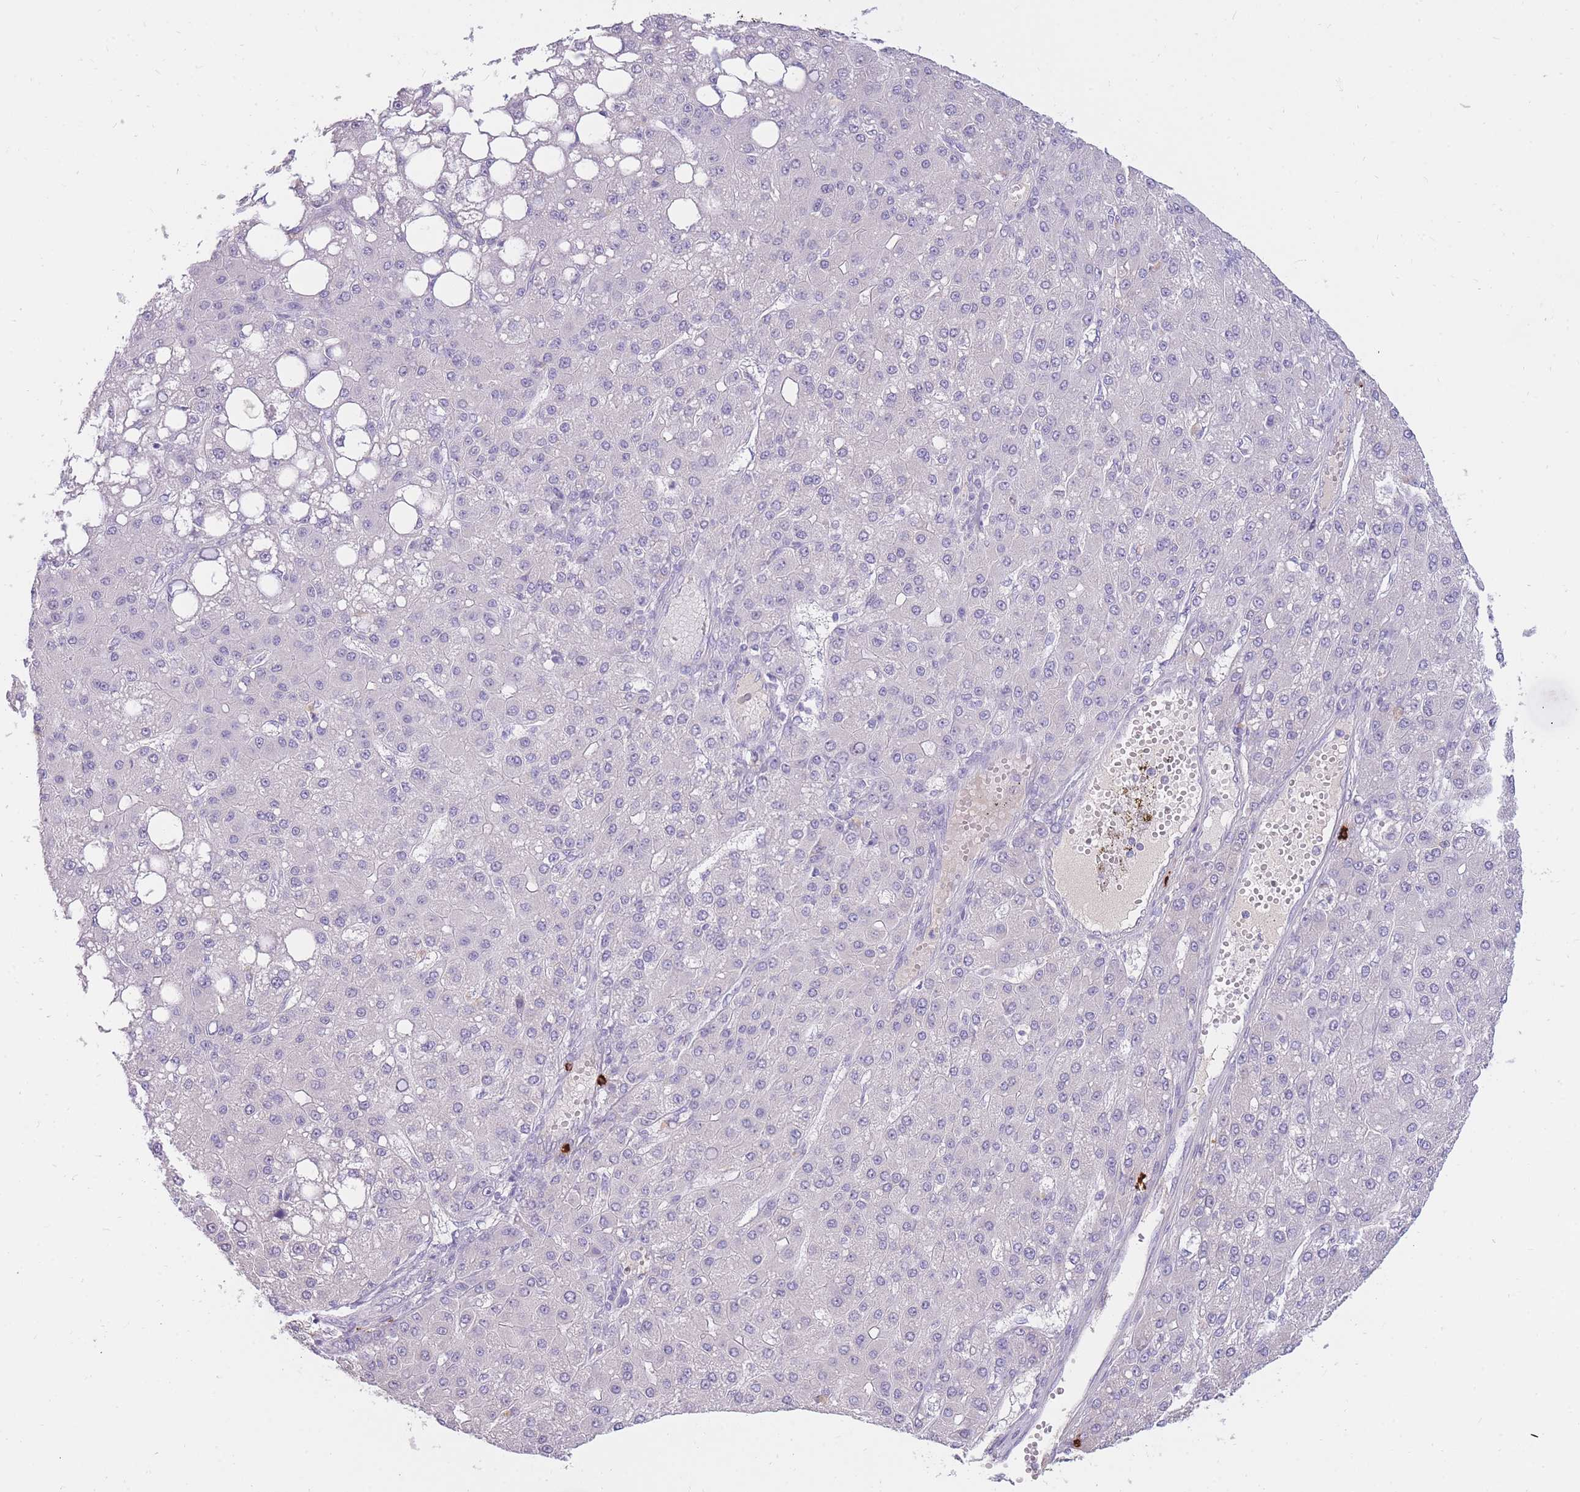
{"staining": {"intensity": "negative", "quantity": "none", "location": "none"}, "tissue": "liver cancer", "cell_type": "Tumor cells", "image_type": "cancer", "snomed": [{"axis": "morphology", "description": "Carcinoma, Hepatocellular, NOS"}, {"axis": "topography", "description": "Liver"}], "caption": "High power microscopy photomicrograph of an IHC image of liver hepatocellular carcinoma, revealing no significant expression in tumor cells.", "gene": "TPSD1", "patient": {"sex": "male", "age": 67}}